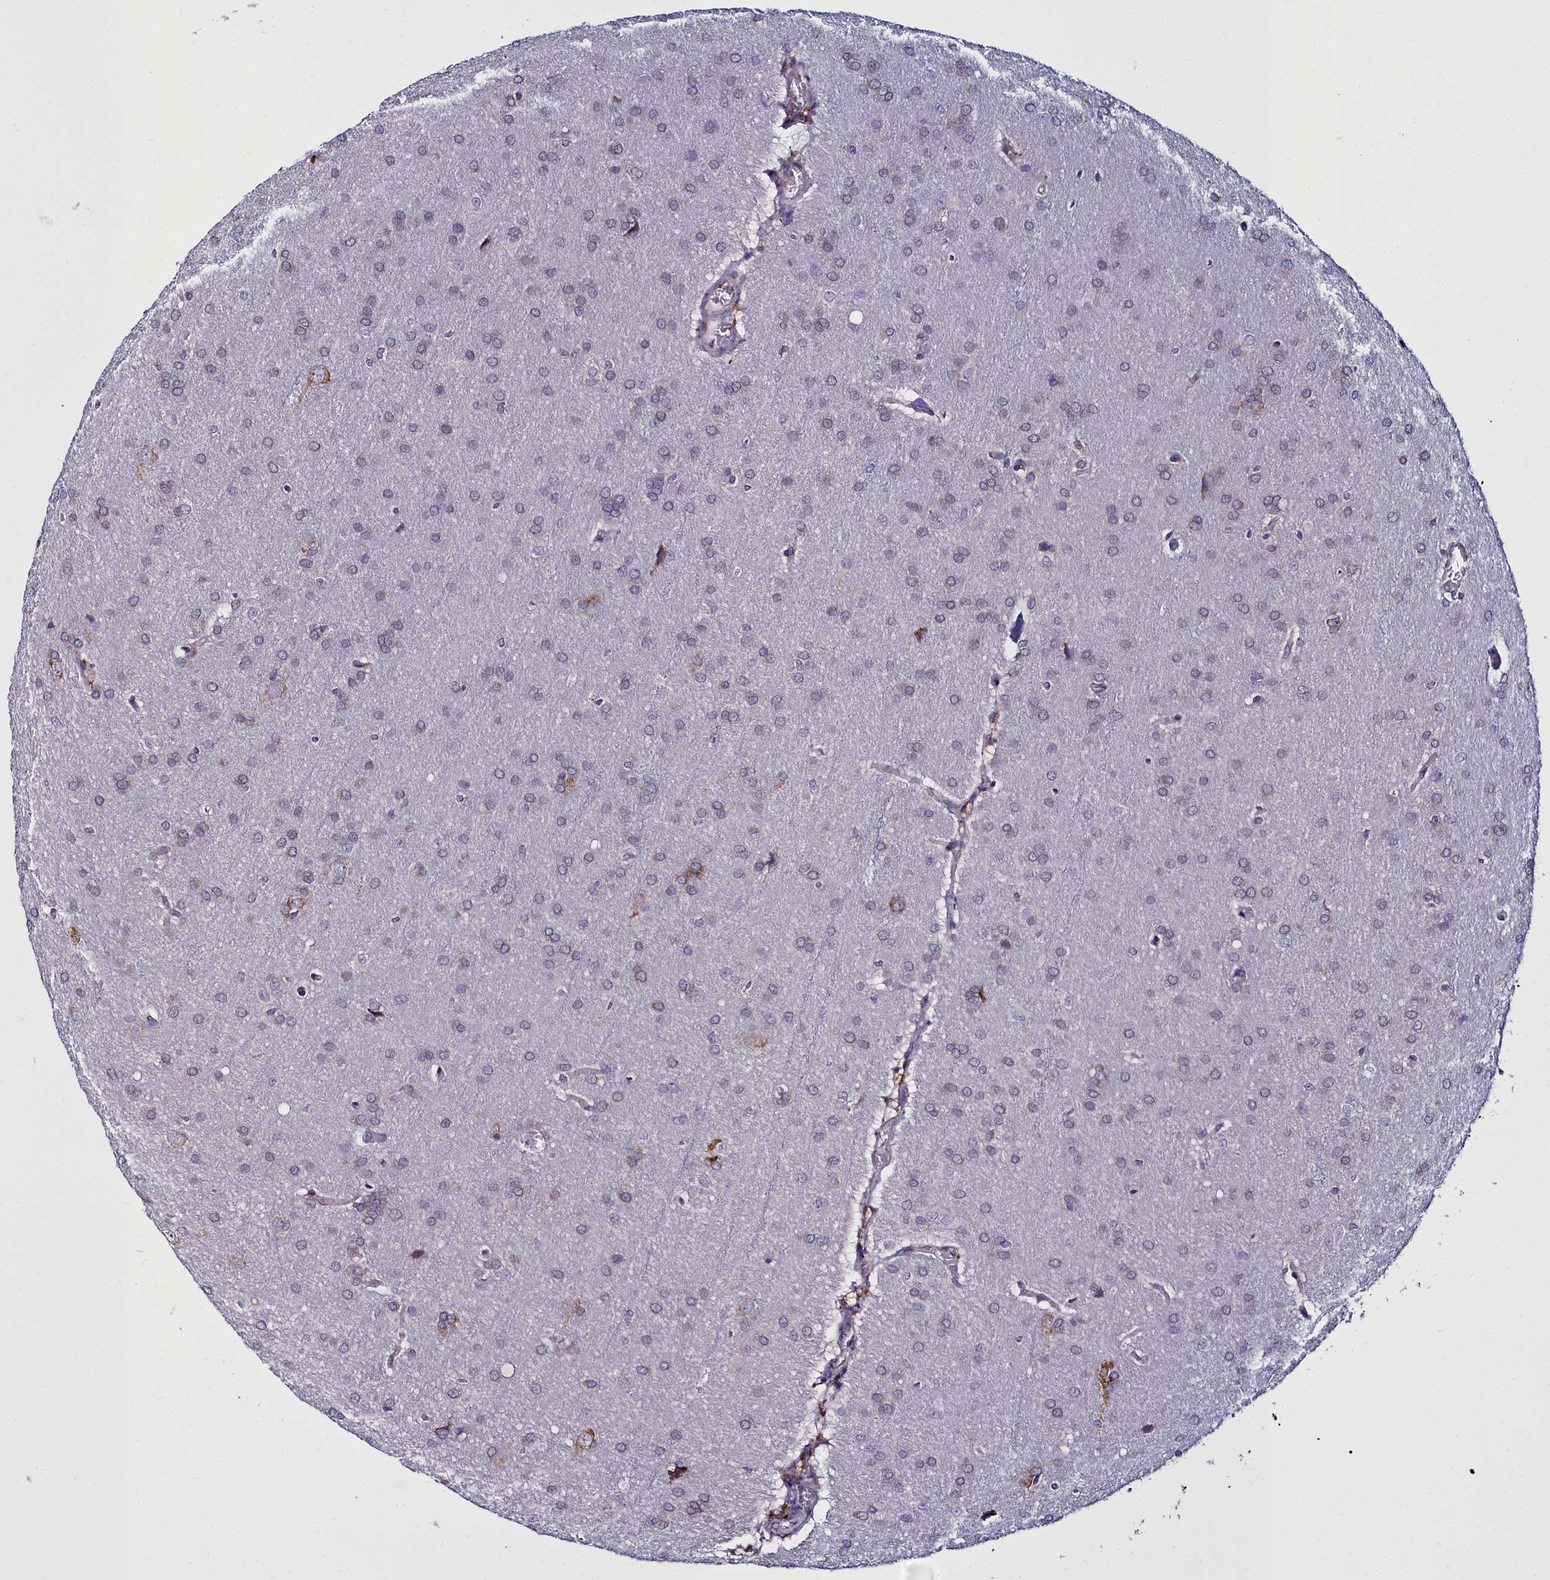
{"staining": {"intensity": "weak", "quantity": "<25%", "location": "cytoplasmic/membranous"}, "tissue": "glioma", "cell_type": "Tumor cells", "image_type": "cancer", "snomed": [{"axis": "morphology", "description": "Glioma, malignant, Low grade"}, {"axis": "topography", "description": "Brain"}], "caption": "This is a histopathology image of IHC staining of malignant low-grade glioma, which shows no staining in tumor cells. The staining is performed using DAB (3,3'-diaminobenzidine) brown chromogen with nuclei counter-stained in using hematoxylin.", "gene": "TXNDC5", "patient": {"sex": "female", "age": 32}}